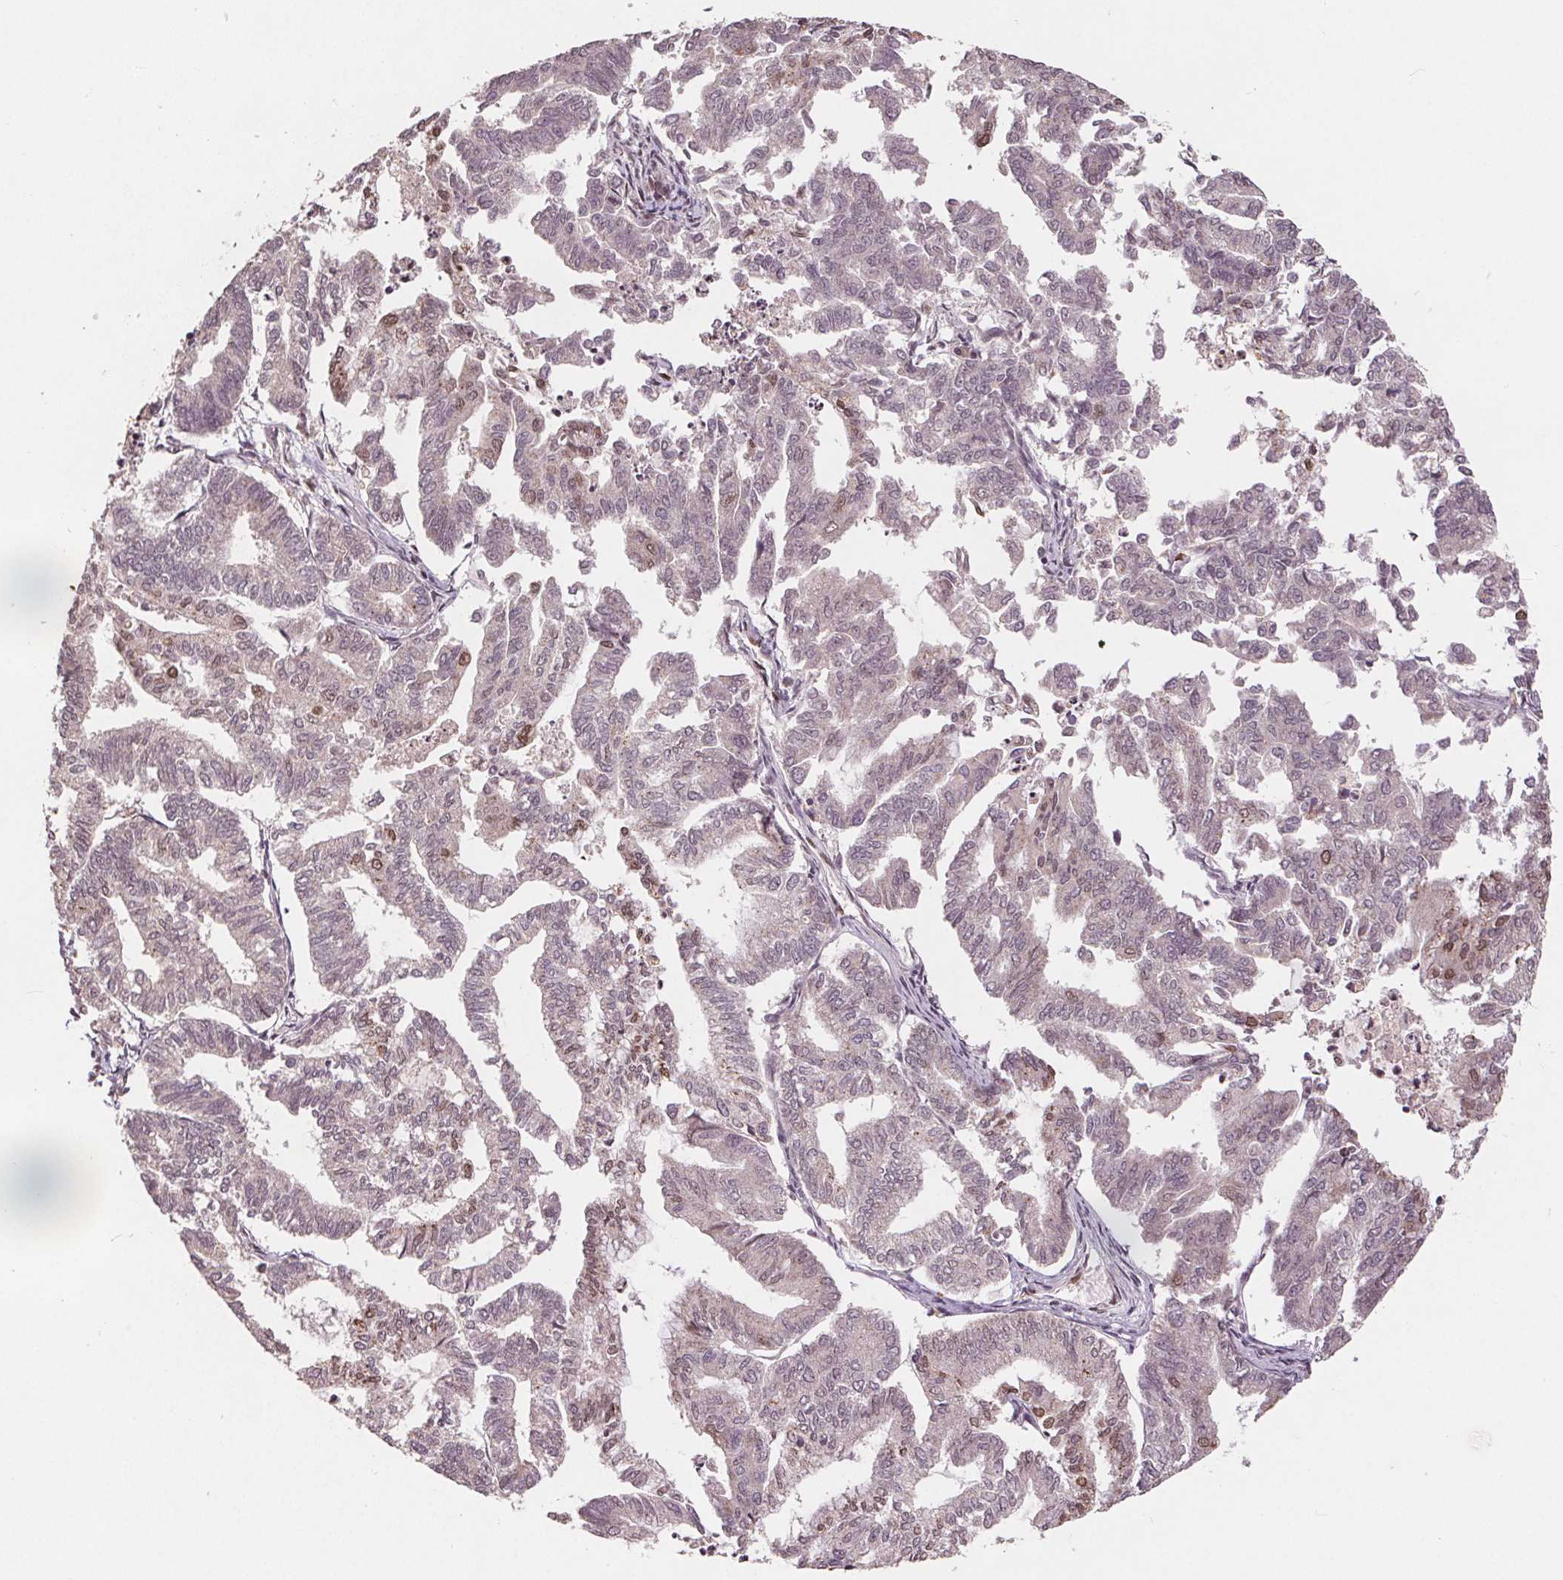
{"staining": {"intensity": "moderate", "quantity": "<25%", "location": "nuclear"}, "tissue": "endometrial cancer", "cell_type": "Tumor cells", "image_type": "cancer", "snomed": [{"axis": "morphology", "description": "Adenocarcinoma, NOS"}, {"axis": "topography", "description": "Endometrium"}], "caption": "A brown stain labels moderate nuclear positivity of a protein in adenocarcinoma (endometrial) tumor cells.", "gene": "HIF1AN", "patient": {"sex": "female", "age": 79}}